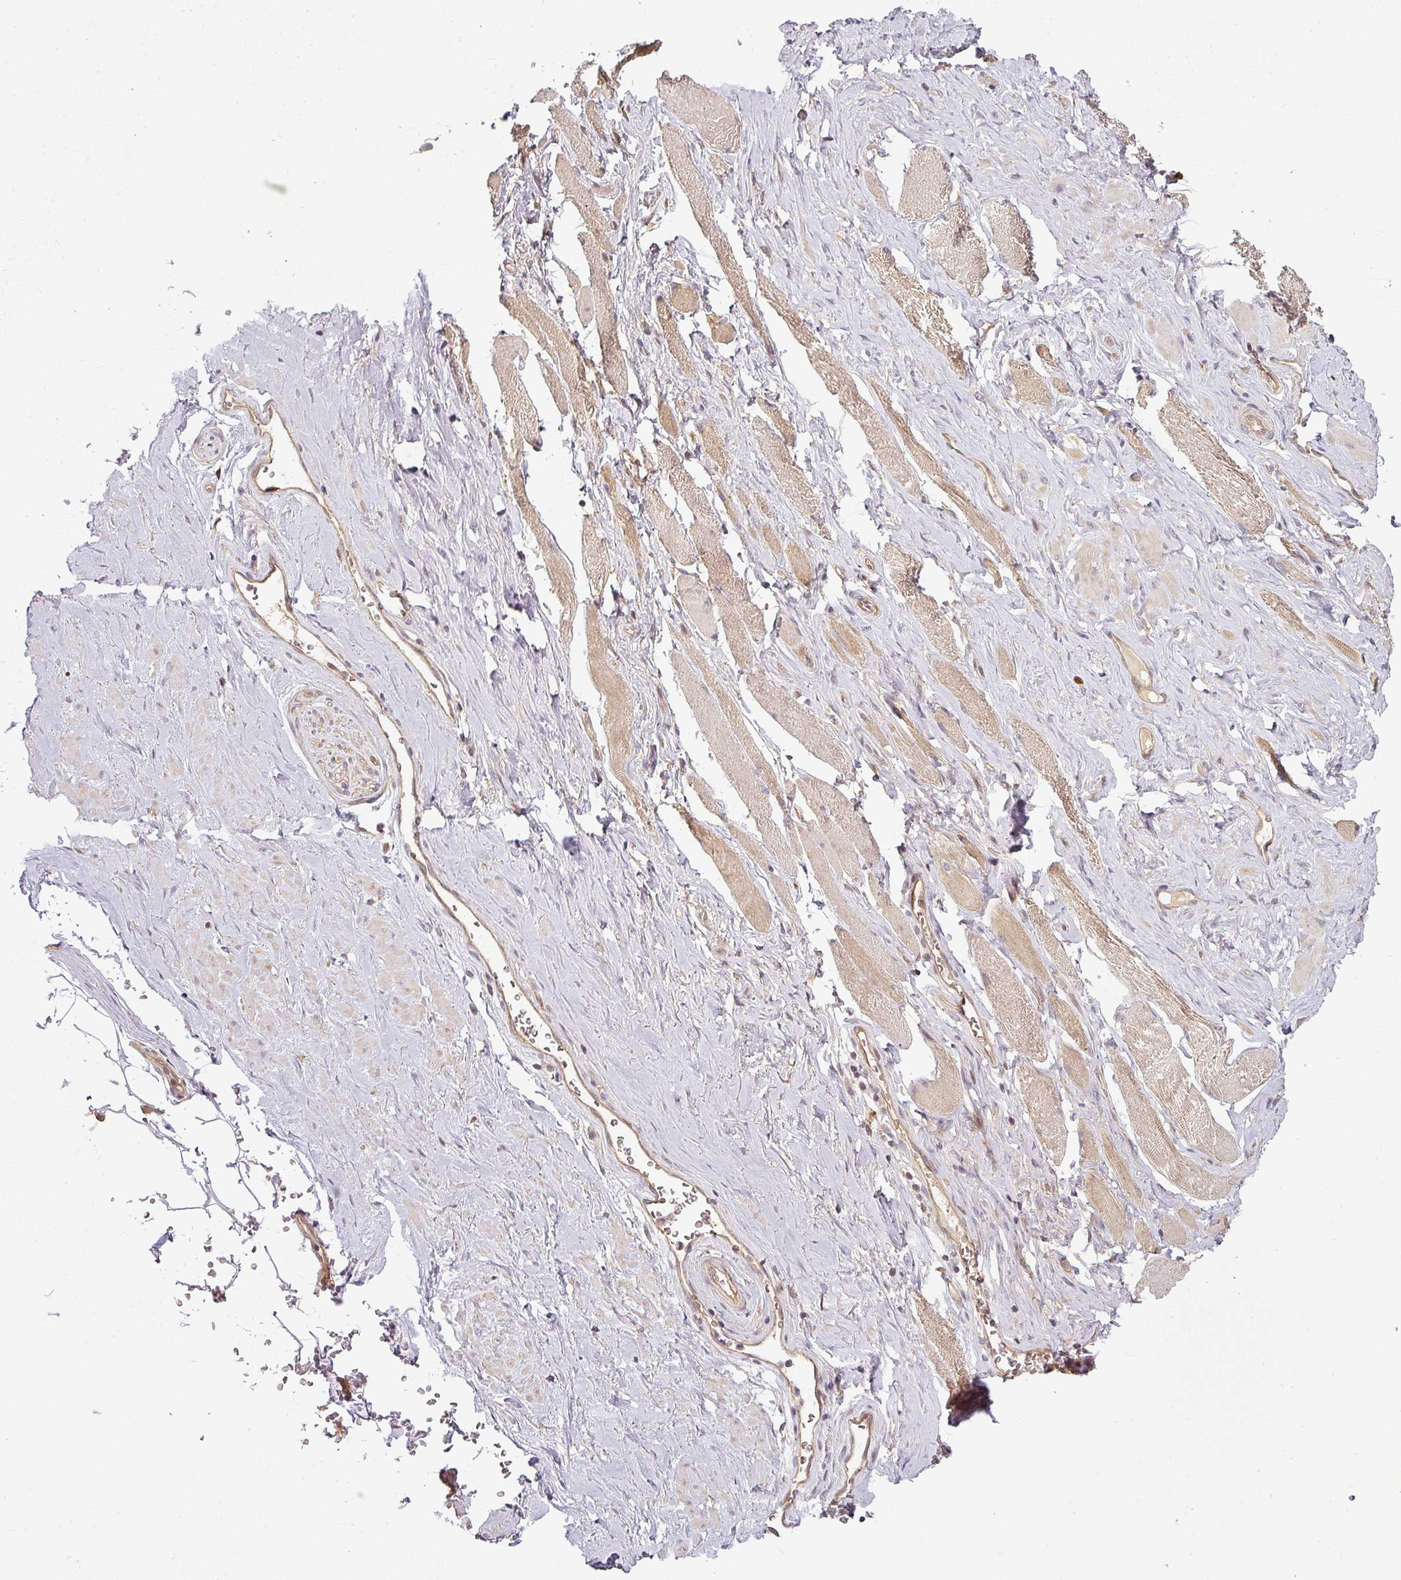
{"staining": {"intensity": "moderate", "quantity": ">75%", "location": "cytoplasmic/membranous"}, "tissue": "soft tissue", "cell_type": "Fibroblasts", "image_type": "normal", "snomed": [{"axis": "morphology", "description": "Normal tissue, NOS"}, {"axis": "topography", "description": "Prostate"}, {"axis": "topography", "description": "Peripheral nerve tissue"}], "caption": "Moderate cytoplasmic/membranous protein positivity is seen in about >75% of fibroblasts in soft tissue. The staining was performed using DAB (3,3'-diaminobenzidine) to visualize the protein expression in brown, while the nuclei were stained in blue with hematoxylin (Magnification: 20x).", "gene": "RNF31", "patient": {"sex": "male", "age": 61}}